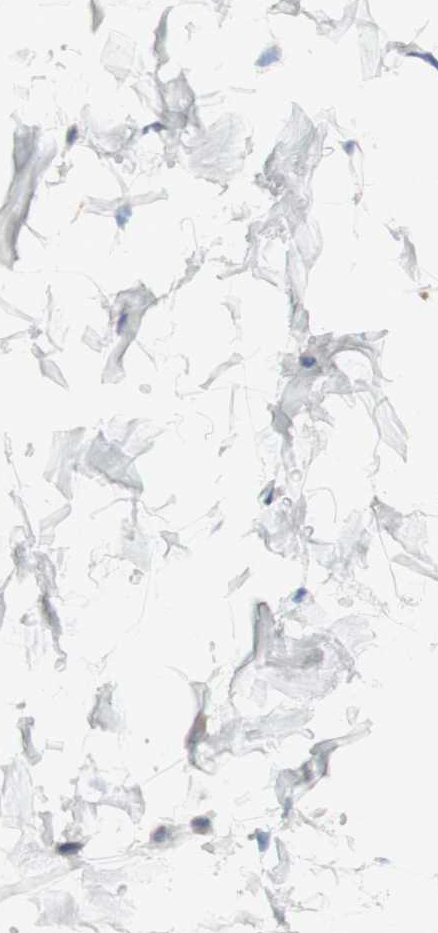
{"staining": {"intensity": "negative", "quantity": "none", "location": "none"}, "tissue": "adipose tissue", "cell_type": "Adipocytes", "image_type": "normal", "snomed": [{"axis": "morphology", "description": "Normal tissue, NOS"}, {"axis": "topography", "description": "Soft tissue"}], "caption": "DAB immunohistochemical staining of normal adipose tissue displays no significant expression in adipocytes.", "gene": "CNN3", "patient": {"sex": "male", "age": 72}}